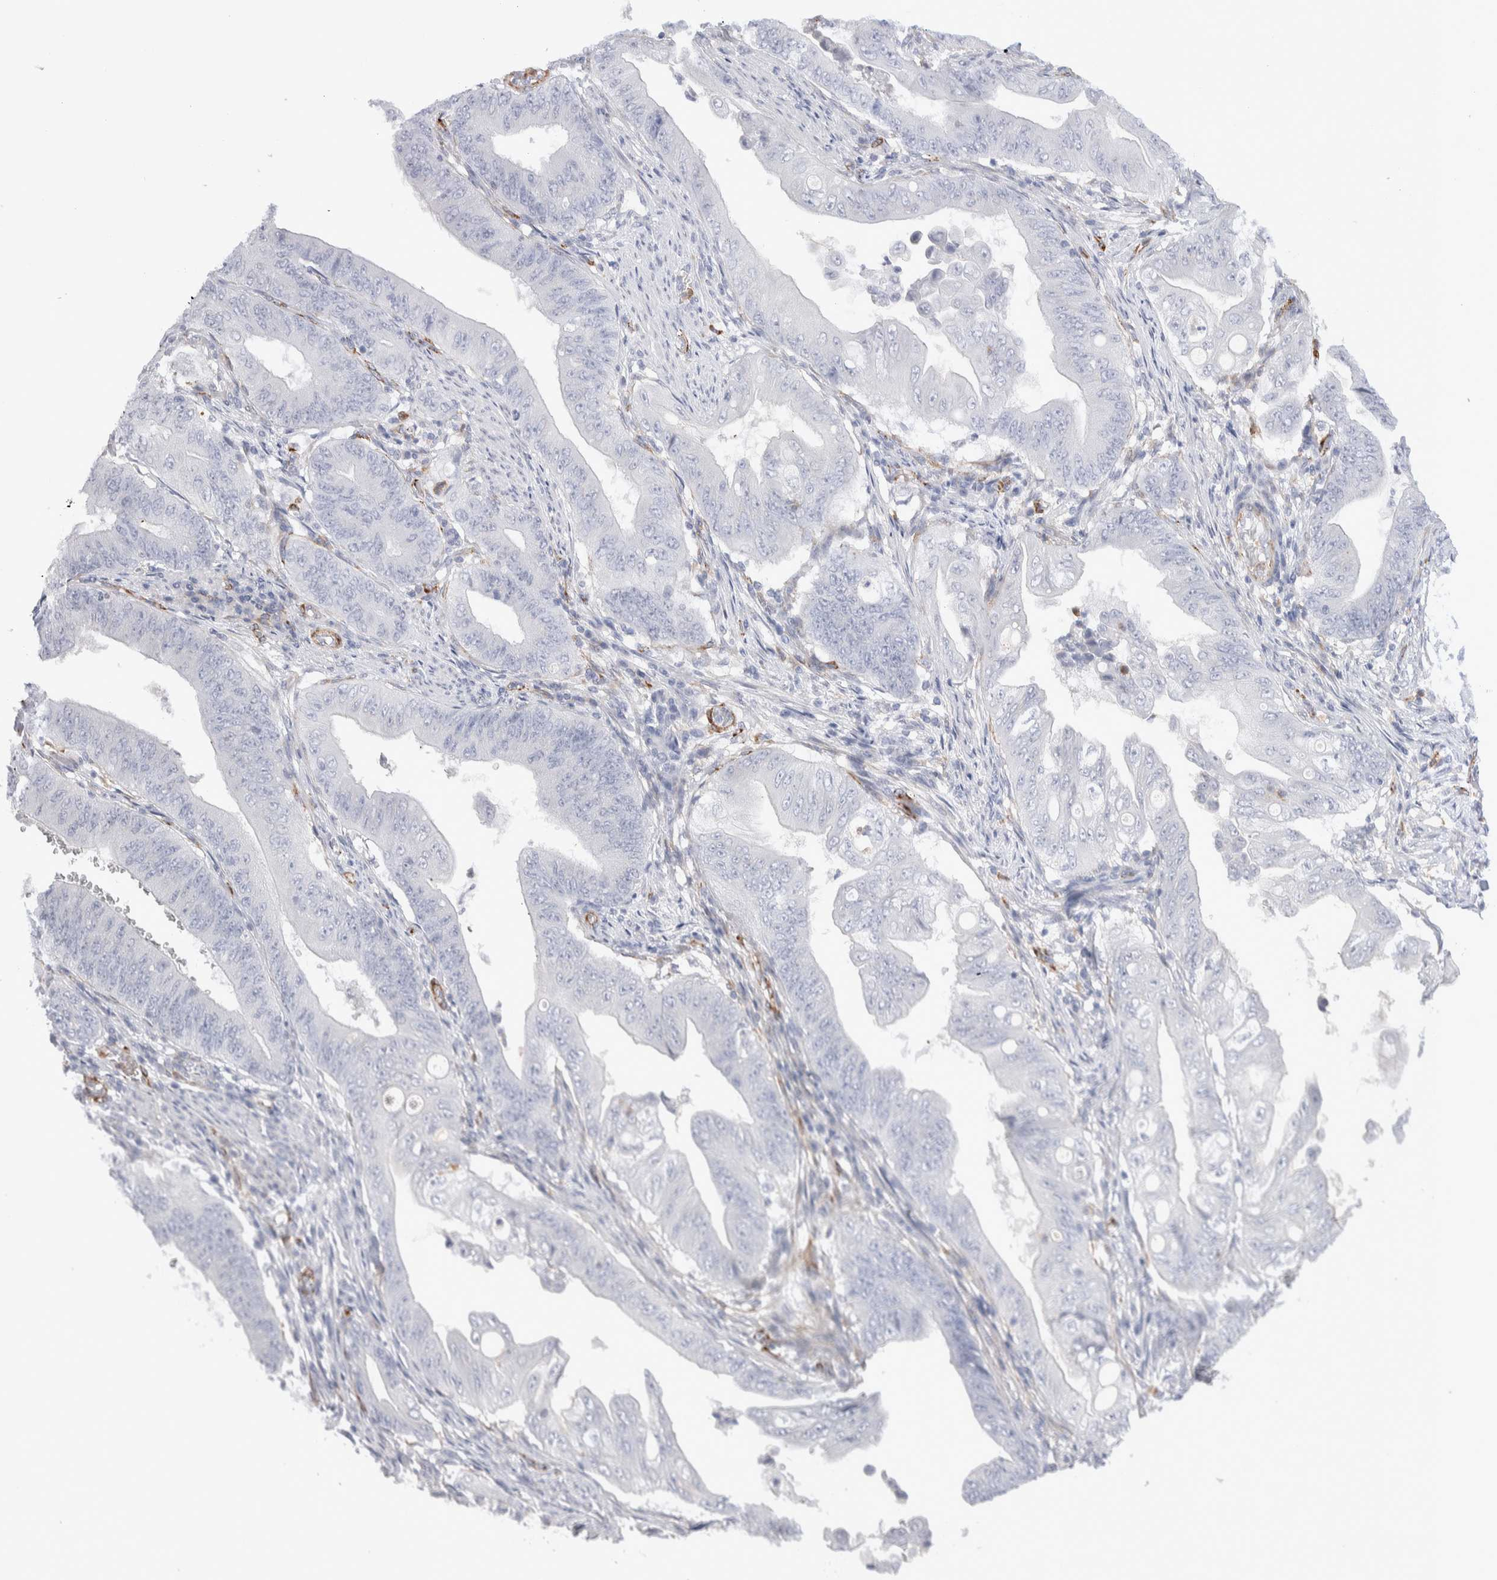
{"staining": {"intensity": "negative", "quantity": "none", "location": "none"}, "tissue": "stomach cancer", "cell_type": "Tumor cells", "image_type": "cancer", "snomed": [{"axis": "morphology", "description": "Adenocarcinoma, NOS"}, {"axis": "topography", "description": "Stomach"}], "caption": "Immunohistochemistry image of neoplastic tissue: stomach cancer stained with DAB (3,3'-diaminobenzidine) demonstrates no significant protein positivity in tumor cells.", "gene": "SEPTIN4", "patient": {"sex": "female", "age": 73}}